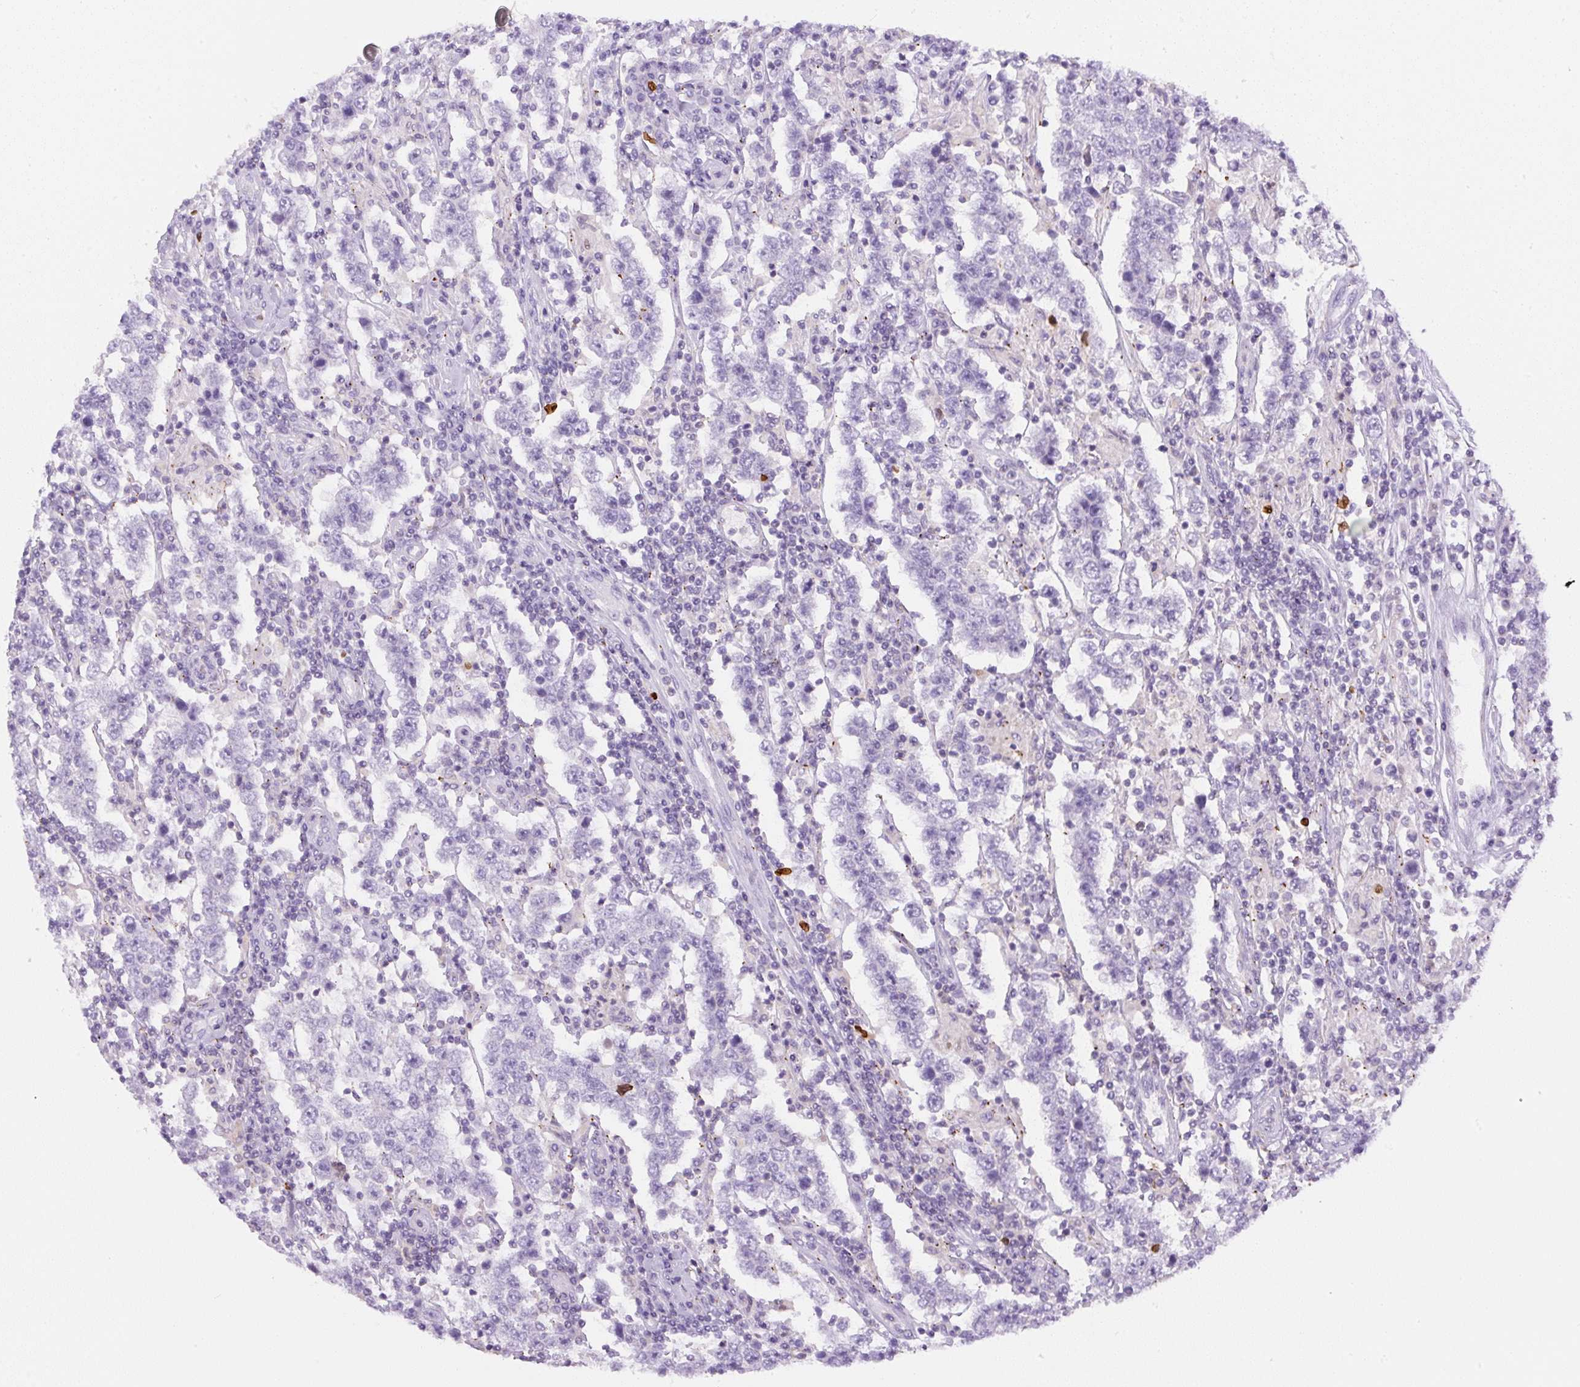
{"staining": {"intensity": "negative", "quantity": "none", "location": "none"}, "tissue": "testis cancer", "cell_type": "Tumor cells", "image_type": "cancer", "snomed": [{"axis": "morphology", "description": "Normal tissue, NOS"}, {"axis": "morphology", "description": "Urothelial carcinoma, High grade"}, {"axis": "morphology", "description": "Seminoma, NOS"}, {"axis": "morphology", "description": "Carcinoma, Embryonal, NOS"}, {"axis": "topography", "description": "Urinary bladder"}, {"axis": "topography", "description": "Testis"}], "caption": "Immunohistochemical staining of testis cancer (high-grade urothelial carcinoma) shows no significant positivity in tumor cells. (IHC, brightfield microscopy, high magnification).", "gene": "PIP5KL1", "patient": {"sex": "male", "age": 41}}